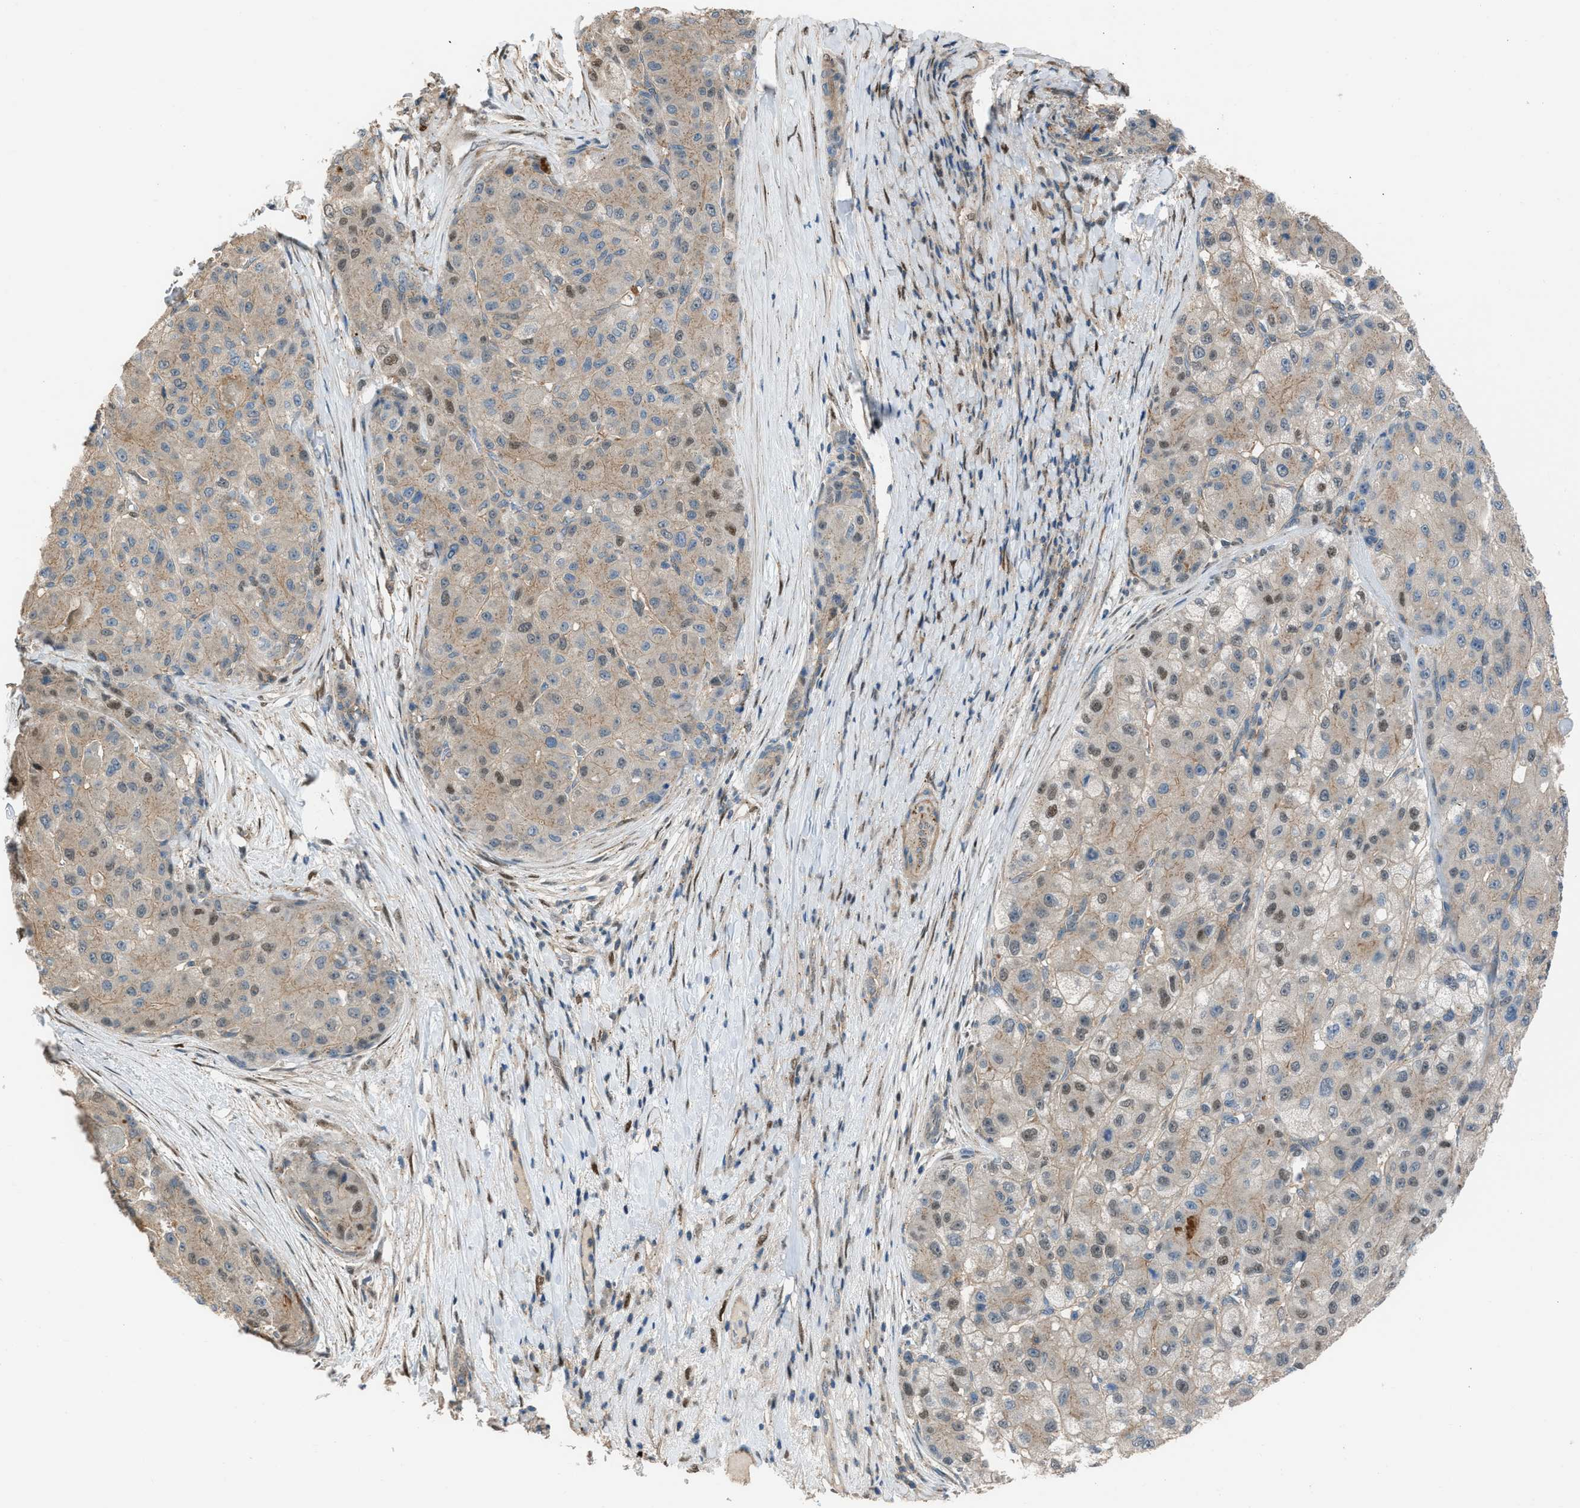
{"staining": {"intensity": "moderate", "quantity": "<25%", "location": "cytoplasmic/membranous,nuclear"}, "tissue": "liver cancer", "cell_type": "Tumor cells", "image_type": "cancer", "snomed": [{"axis": "morphology", "description": "Carcinoma, Hepatocellular, NOS"}, {"axis": "topography", "description": "Liver"}], "caption": "Immunohistochemical staining of human hepatocellular carcinoma (liver) reveals low levels of moderate cytoplasmic/membranous and nuclear positivity in approximately <25% of tumor cells.", "gene": "CRTC1", "patient": {"sex": "male", "age": 80}}